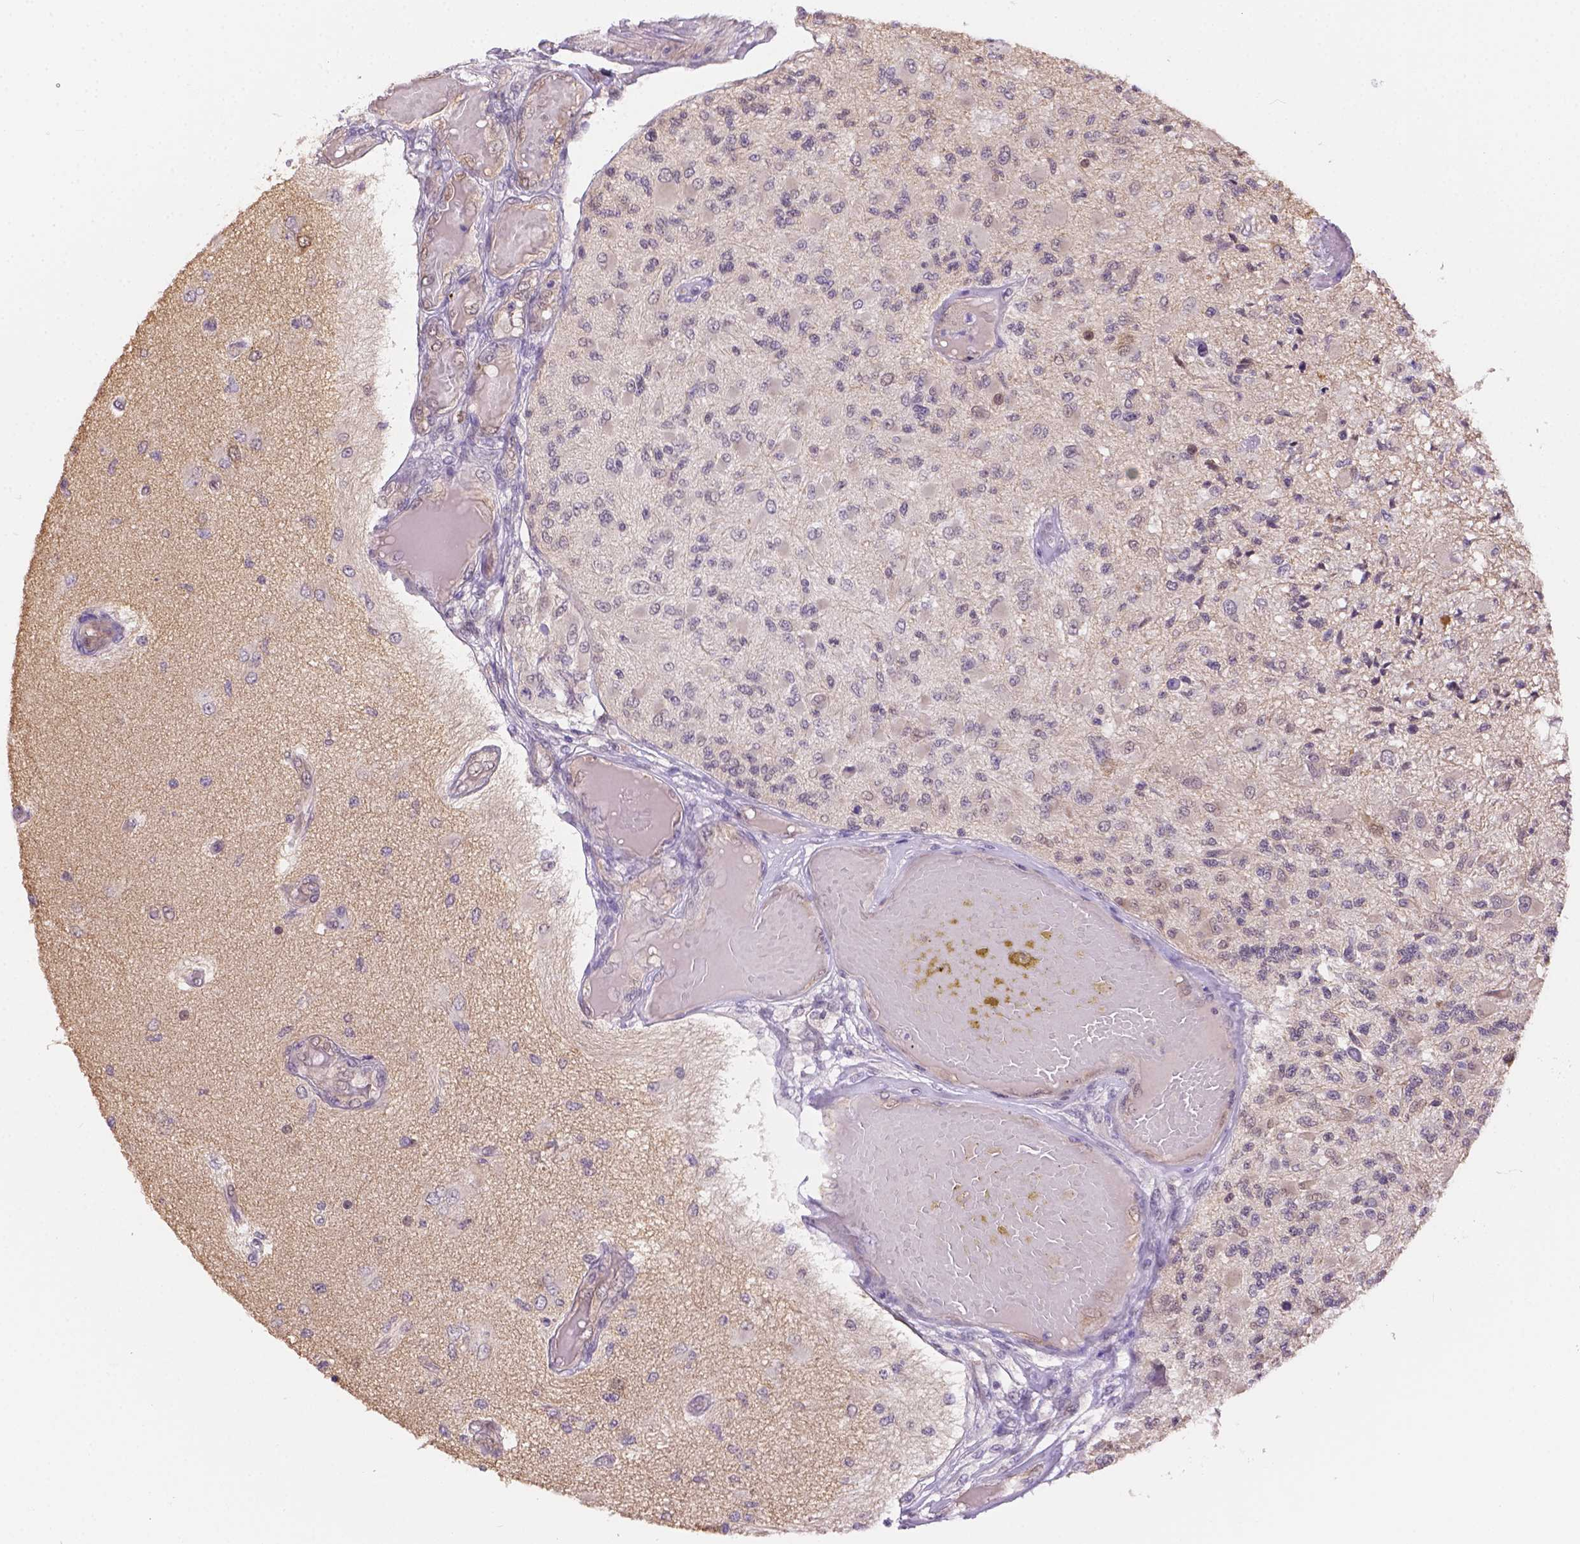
{"staining": {"intensity": "negative", "quantity": "none", "location": "none"}, "tissue": "glioma", "cell_type": "Tumor cells", "image_type": "cancer", "snomed": [{"axis": "morphology", "description": "Glioma, malignant, High grade"}, {"axis": "topography", "description": "Brain"}], "caption": "High-grade glioma (malignant) was stained to show a protein in brown. There is no significant positivity in tumor cells.", "gene": "NXPE2", "patient": {"sex": "female", "age": 63}}